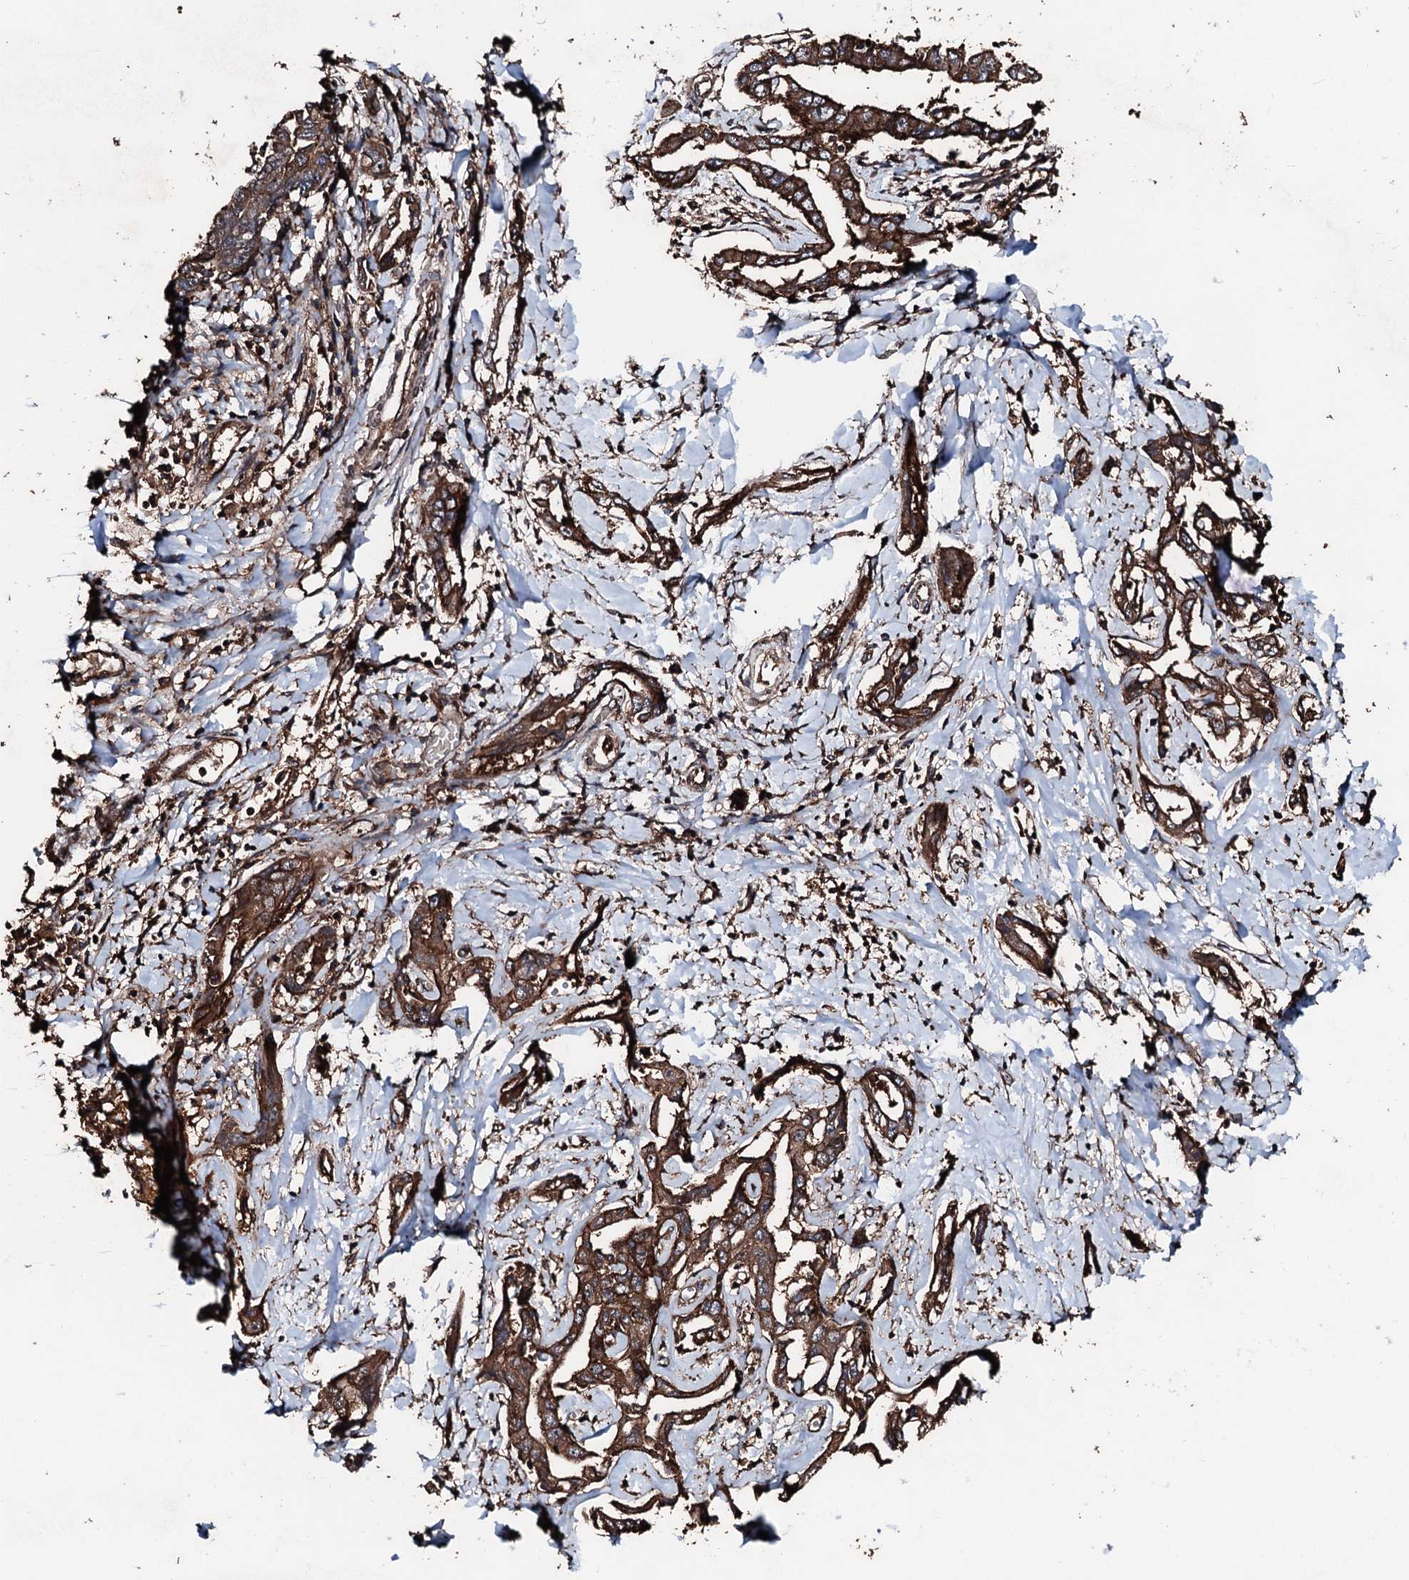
{"staining": {"intensity": "strong", "quantity": ">75%", "location": "cytoplasmic/membranous"}, "tissue": "liver cancer", "cell_type": "Tumor cells", "image_type": "cancer", "snomed": [{"axis": "morphology", "description": "Cholangiocarcinoma"}, {"axis": "topography", "description": "Liver"}], "caption": "Immunohistochemical staining of human cholangiocarcinoma (liver) shows high levels of strong cytoplasmic/membranous protein expression in approximately >75% of tumor cells. (DAB IHC, brown staining for protein, blue staining for nuclei).", "gene": "KIF18A", "patient": {"sex": "male", "age": 59}}